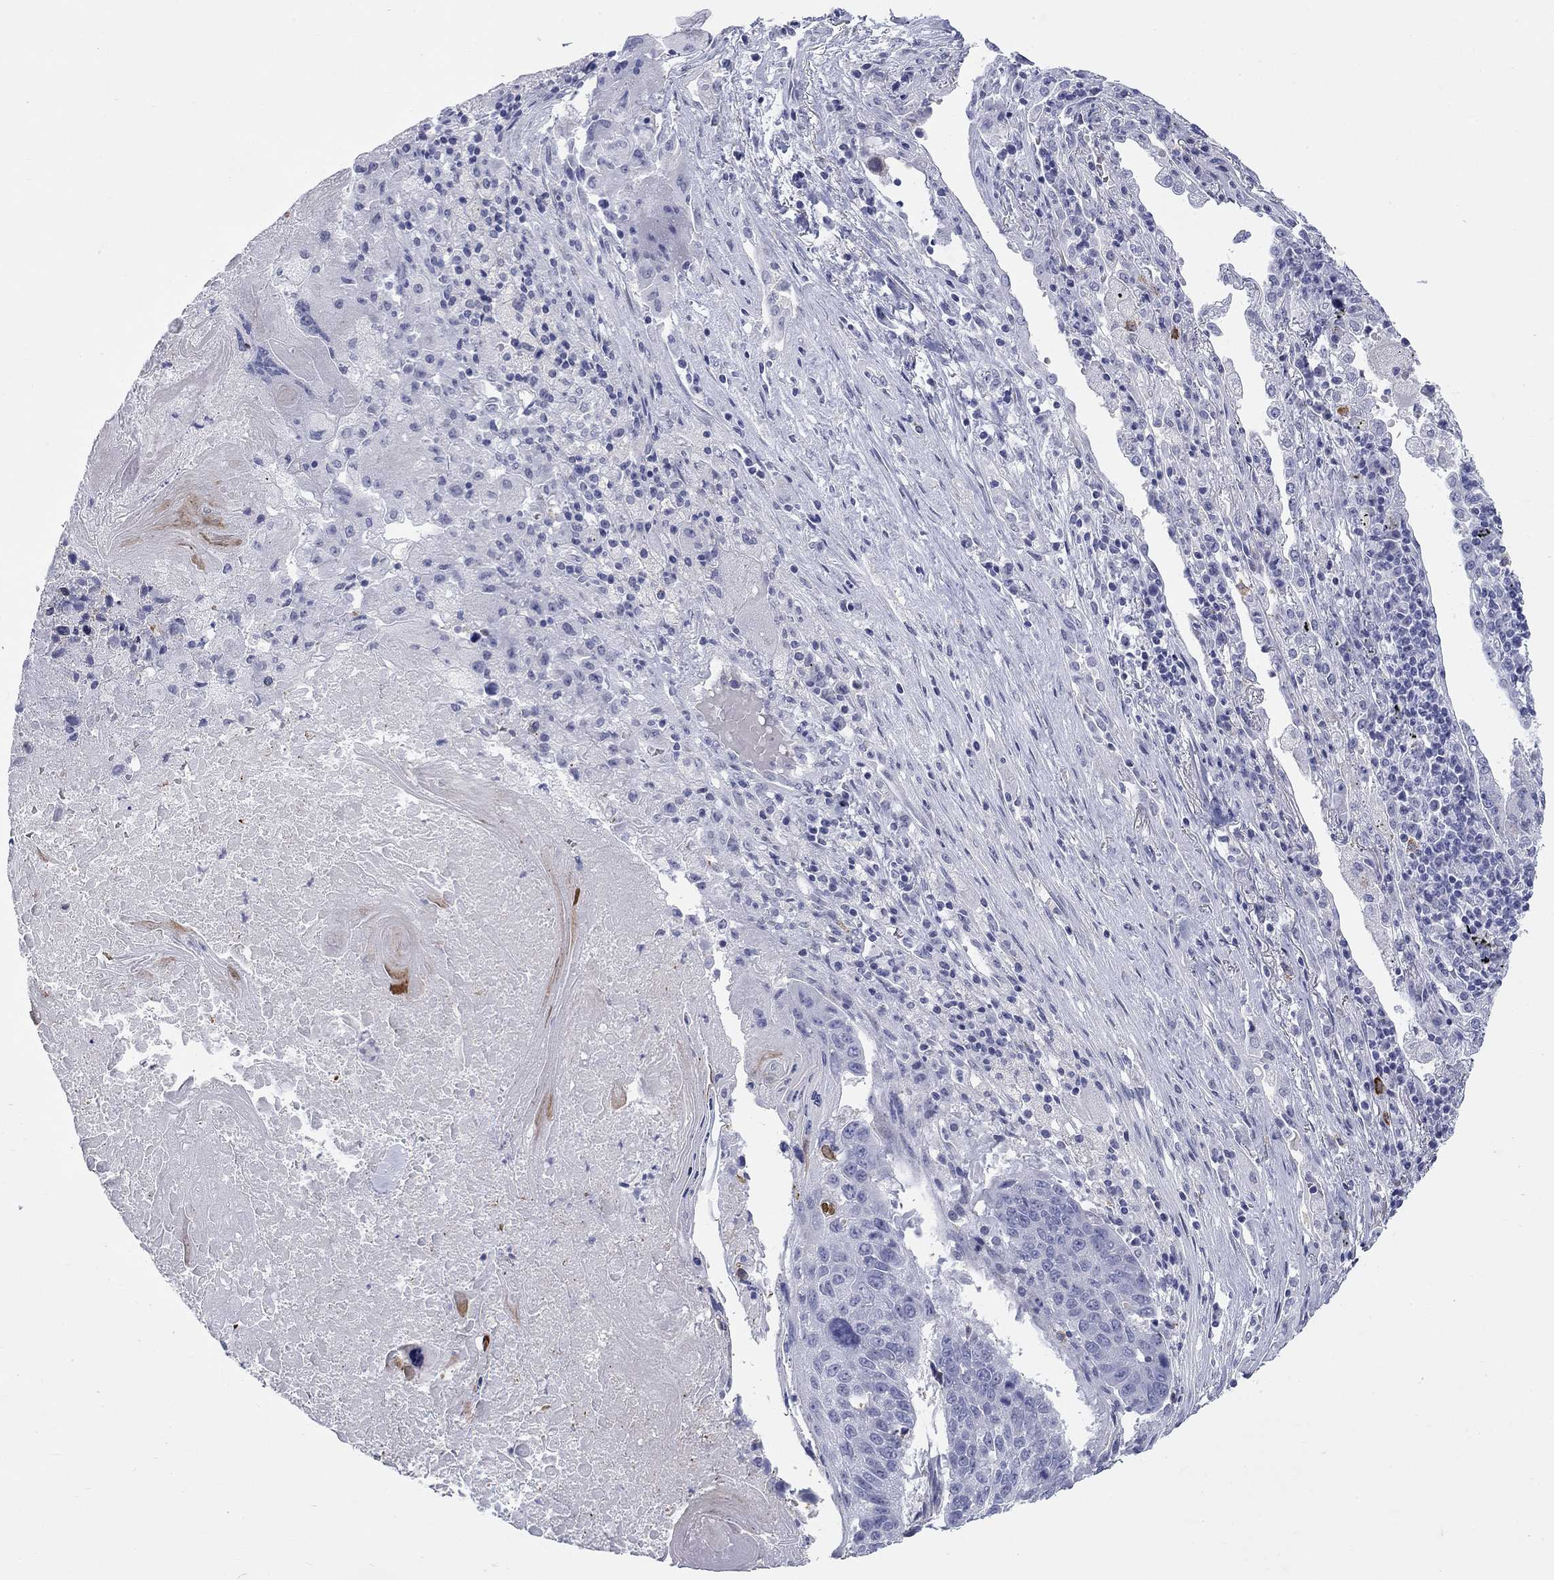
{"staining": {"intensity": "negative", "quantity": "none", "location": "none"}, "tissue": "lung cancer", "cell_type": "Tumor cells", "image_type": "cancer", "snomed": [{"axis": "morphology", "description": "Squamous cell carcinoma, NOS"}, {"axis": "topography", "description": "Lung"}], "caption": "Tumor cells are negative for brown protein staining in lung cancer. (IHC, brightfield microscopy, high magnification).", "gene": "ECEL1", "patient": {"sex": "male", "age": 73}}